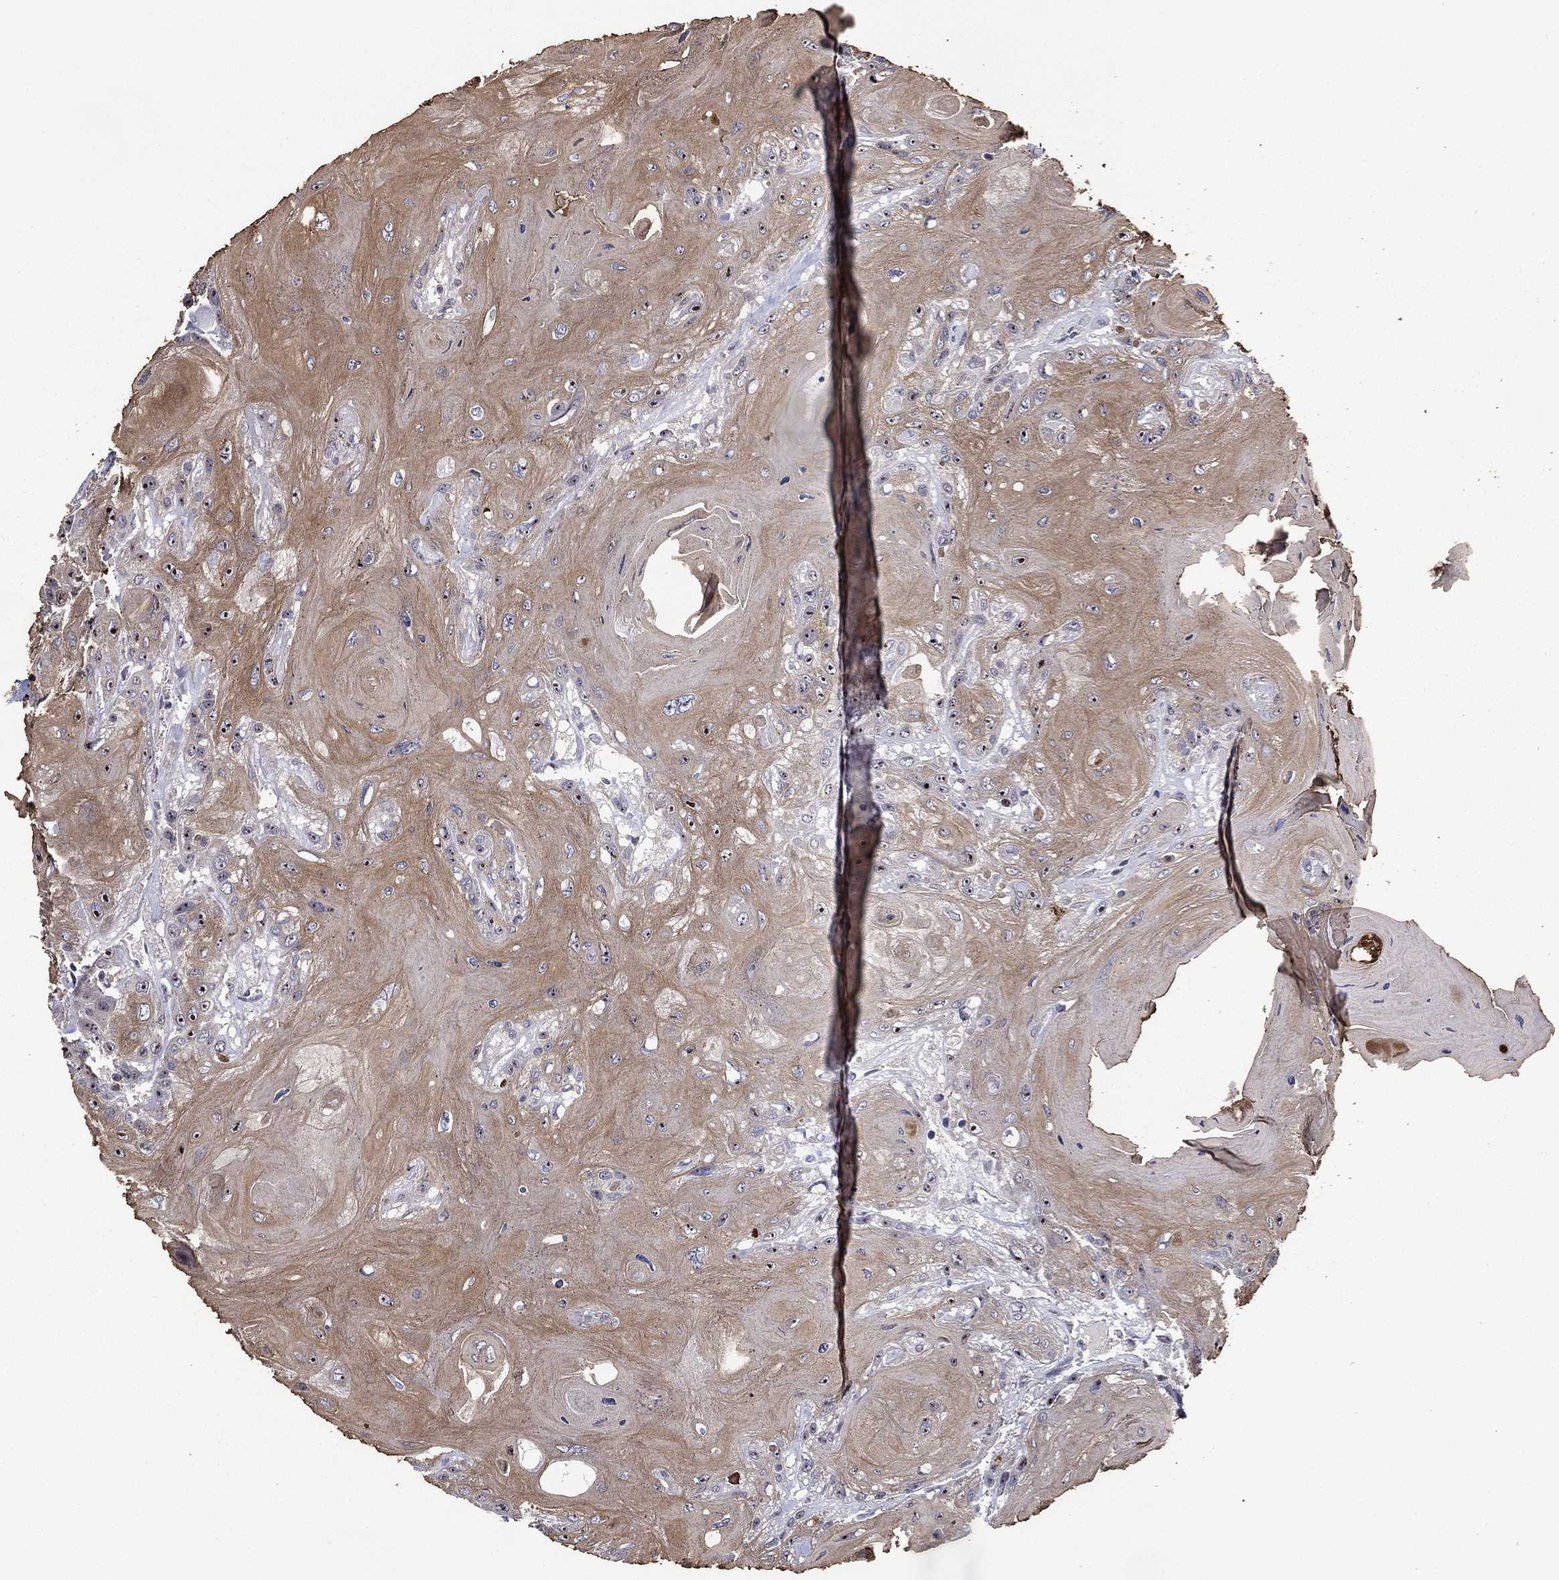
{"staining": {"intensity": "weak", "quantity": ">75%", "location": "cytoplasmic/membranous"}, "tissue": "head and neck cancer", "cell_type": "Tumor cells", "image_type": "cancer", "snomed": [{"axis": "morphology", "description": "Squamous cell carcinoma, NOS"}, {"axis": "topography", "description": "Head-Neck"}], "caption": "Immunohistochemistry of human head and neck cancer demonstrates low levels of weak cytoplasmic/membranous positivity in approximately >75% of tumor cells. (DAB IHC, brown staining for protein, blue staining for nuclei).", "gene": "EFNA1", "patient": {"sex": "female", "age": 59}}